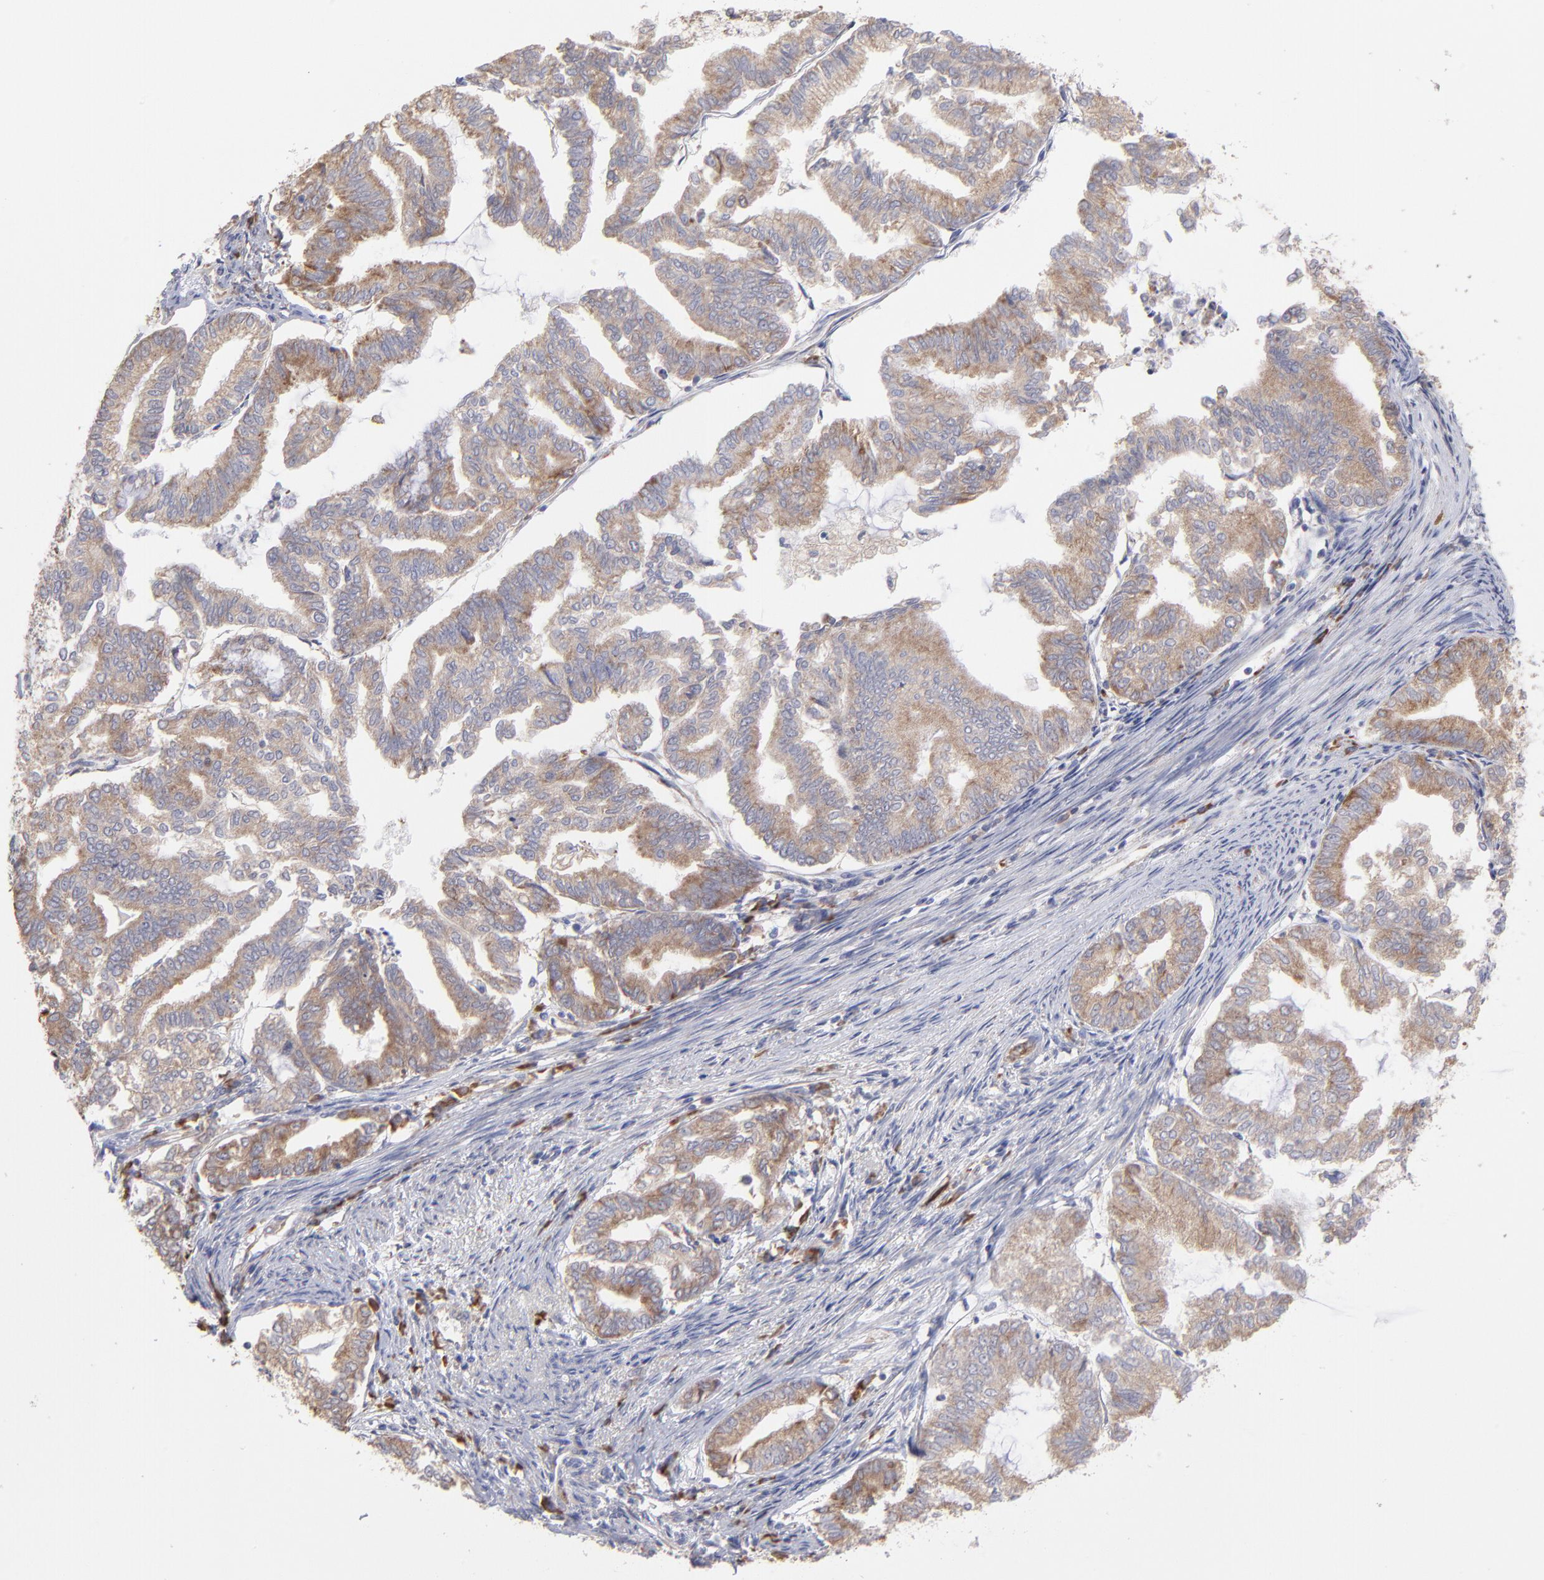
{"staining": {"intensity": "weak", "quantity": ">75%", "location": "cytoplasmic/membranous"}, "tissue": "endometrial cancer", "cell_type": "Tumor cells", "image_type": "cancer", "snomed": [{"axis": "morphology", "description": "Adenocarcinoma, NOS"}, {"axis": "topography", "description": "Endometrium"}], "caption": "Immunohistochemistry staining of adenocarcinoma (endometrial), which exhibits low levels of weak cytoplasmic/membranous staining in approximately >75% of tumor cells indicating weak cytoplasmic/membranous protein positivity. The staining was performed using DAB (3,3'-diaminobenzidine) (brown) for protein detection and nuclei were counterstained in hematoxylin (blue).", "gene": "RPLP0", "patient": {"sex": "female", "age": 79}}